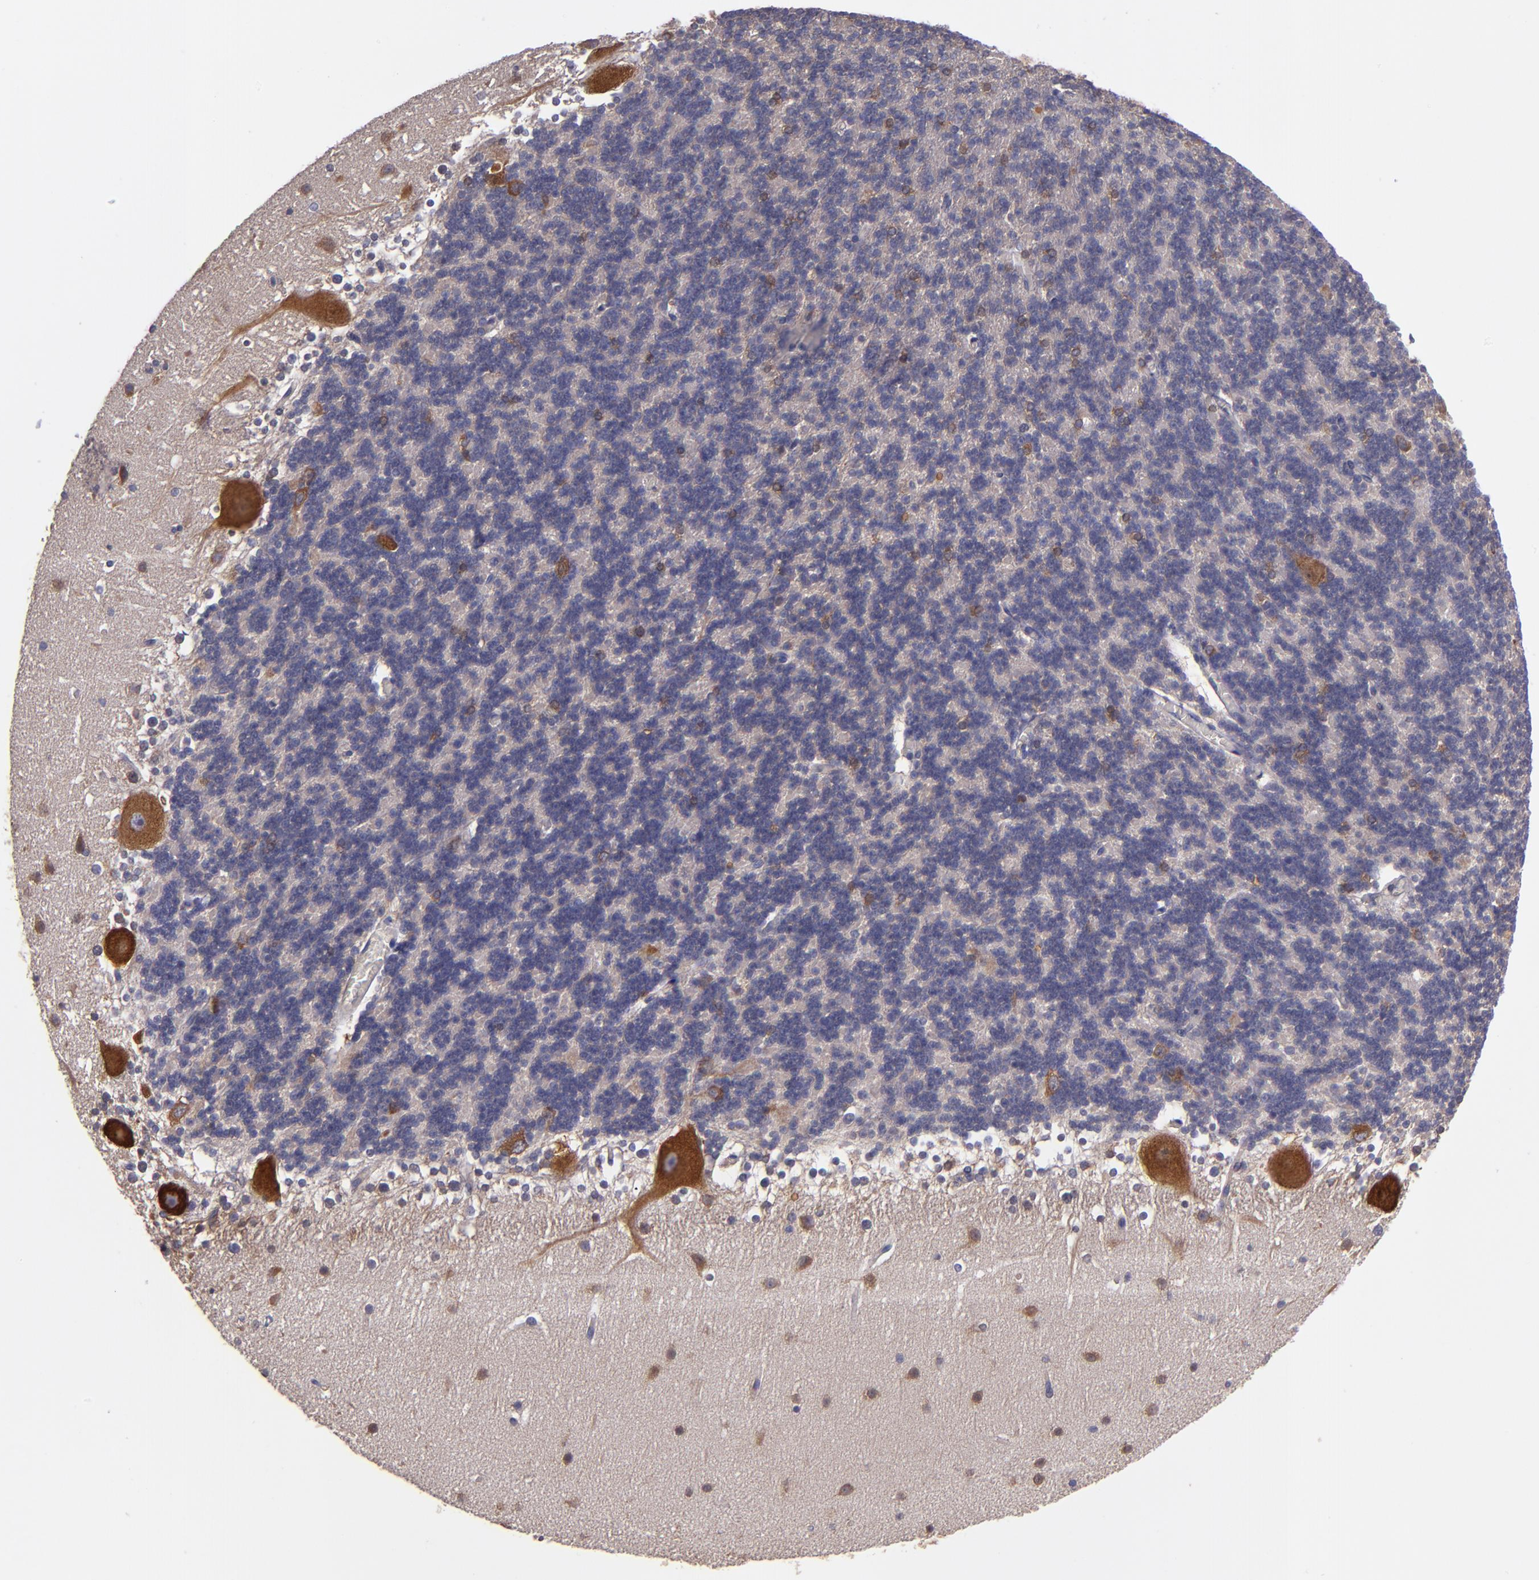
{"staining": {"intensity": "weak", "quantity": "25%-75%", "location": "cytoplasmic/membranous"}, "tissue": "cerebellum", "cell_type": "Cells in granular layer", "image_type": "normal", "snomed": [{"axis": "morphology", "description": "Normal tissue, NOS"}, {"axis": "topography", "description": "Cerebellum"}], "caption": "Approximately 25%-75% of cells in granular layer in benign human cerebellum display weak cytoplasmic/membranous protein positivity as visualized by brown immunohistochemical staining.", "gene": "CARS1", "patient": {"sex": "female", "age": 19}}